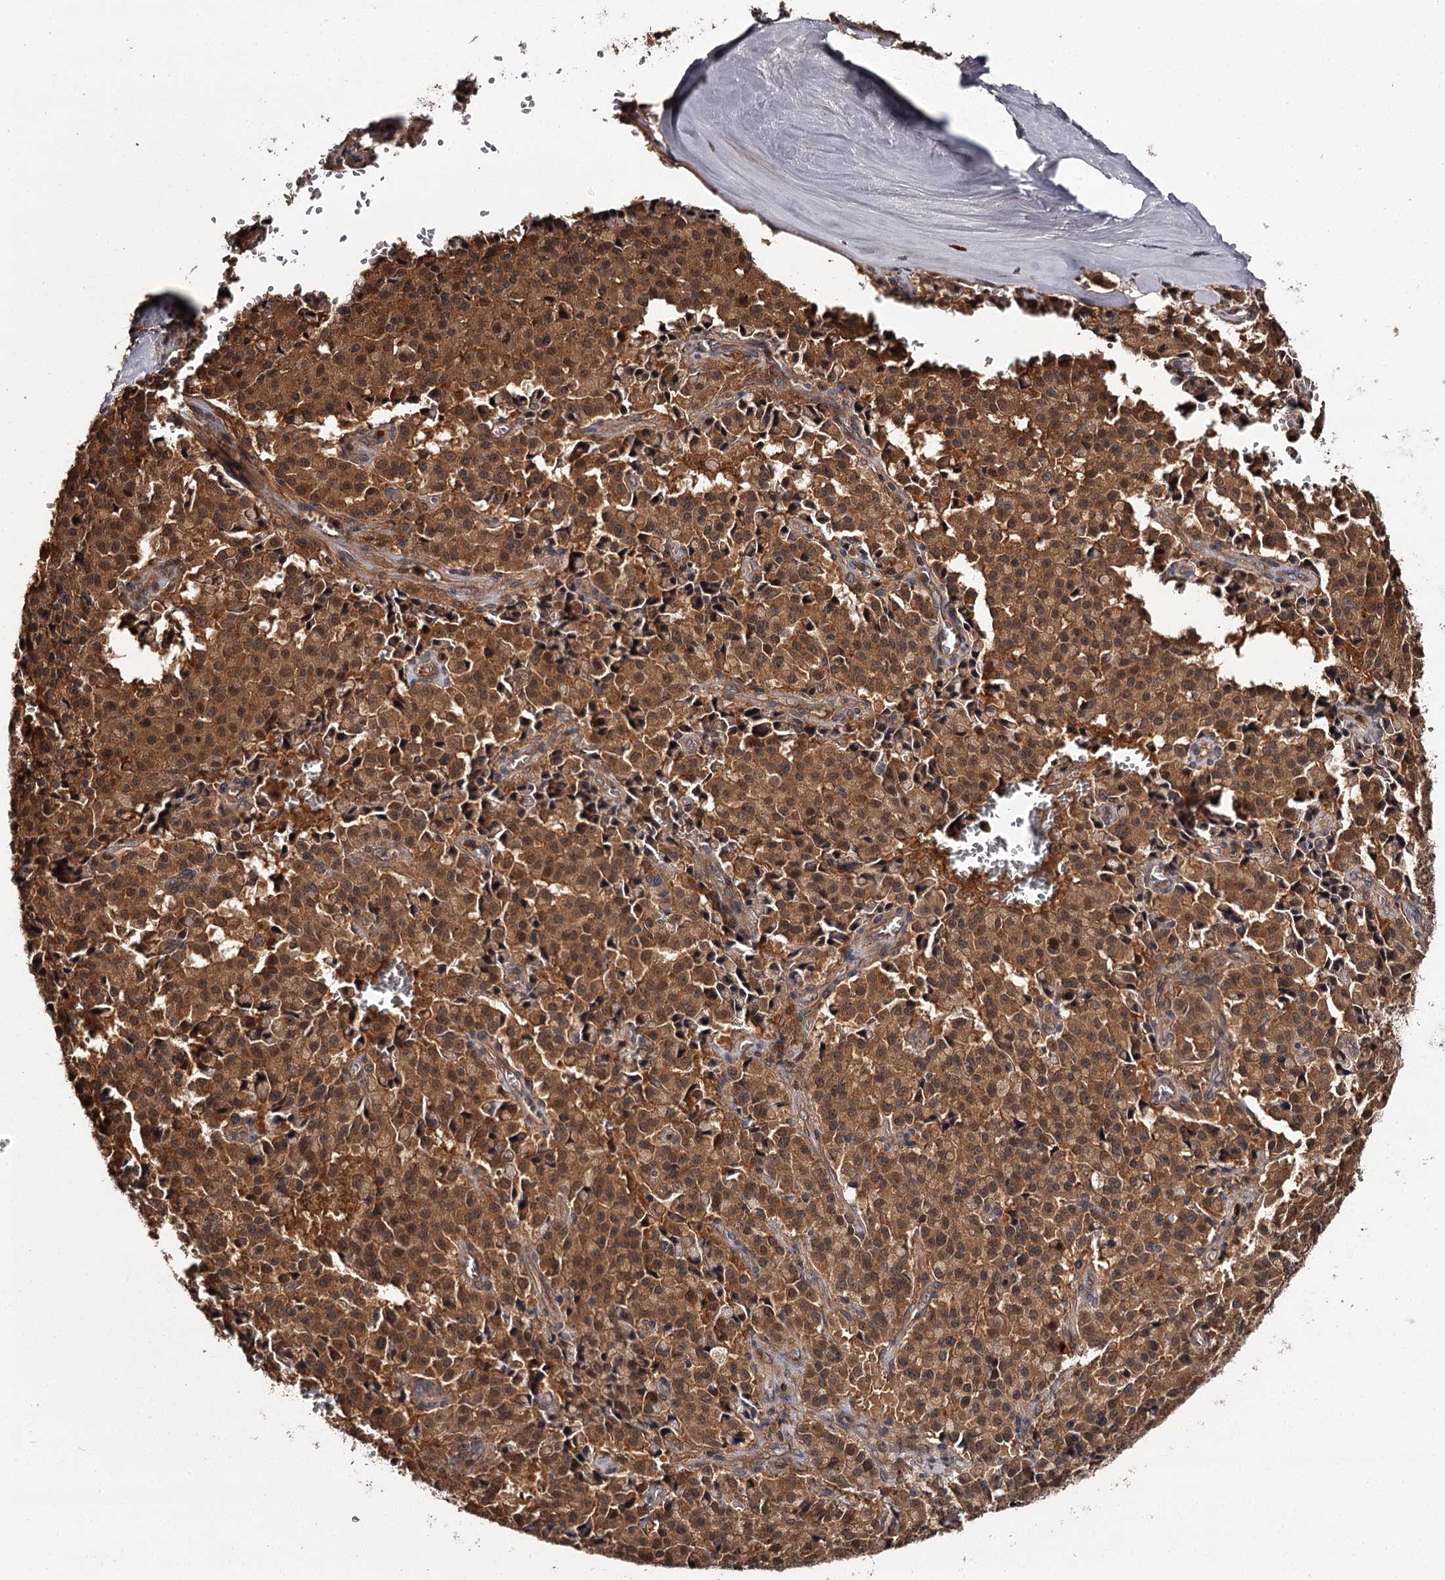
{"staining": {"intensity": "moderate", "quantity": ">75%", "location": "cytoplasmic/membranous,nuclear"}, "tissue": "pancreatic cancer", "cell_type": "Tumor cells", "image_type": "cancer", "snomed": [{"axis": "morphology", "description": "Adenocarcinoma, NOS"}, {"axis": "topography", "description": "Pancreas"}], "caption": "Pancreatic cancer (adenocarcinoma) stained with immunohistochemistry (IHC) reveals moderate cytoplasmic/membranous and nuclear staining in approximately >75% of tumor cells. The staining is performed using DAB brown chromogen to label protein expression. The nuclei are counter-stained blue using hematoxylin.", "gene": "TTC12", "patient": {"sex": "male", "age": 65}}